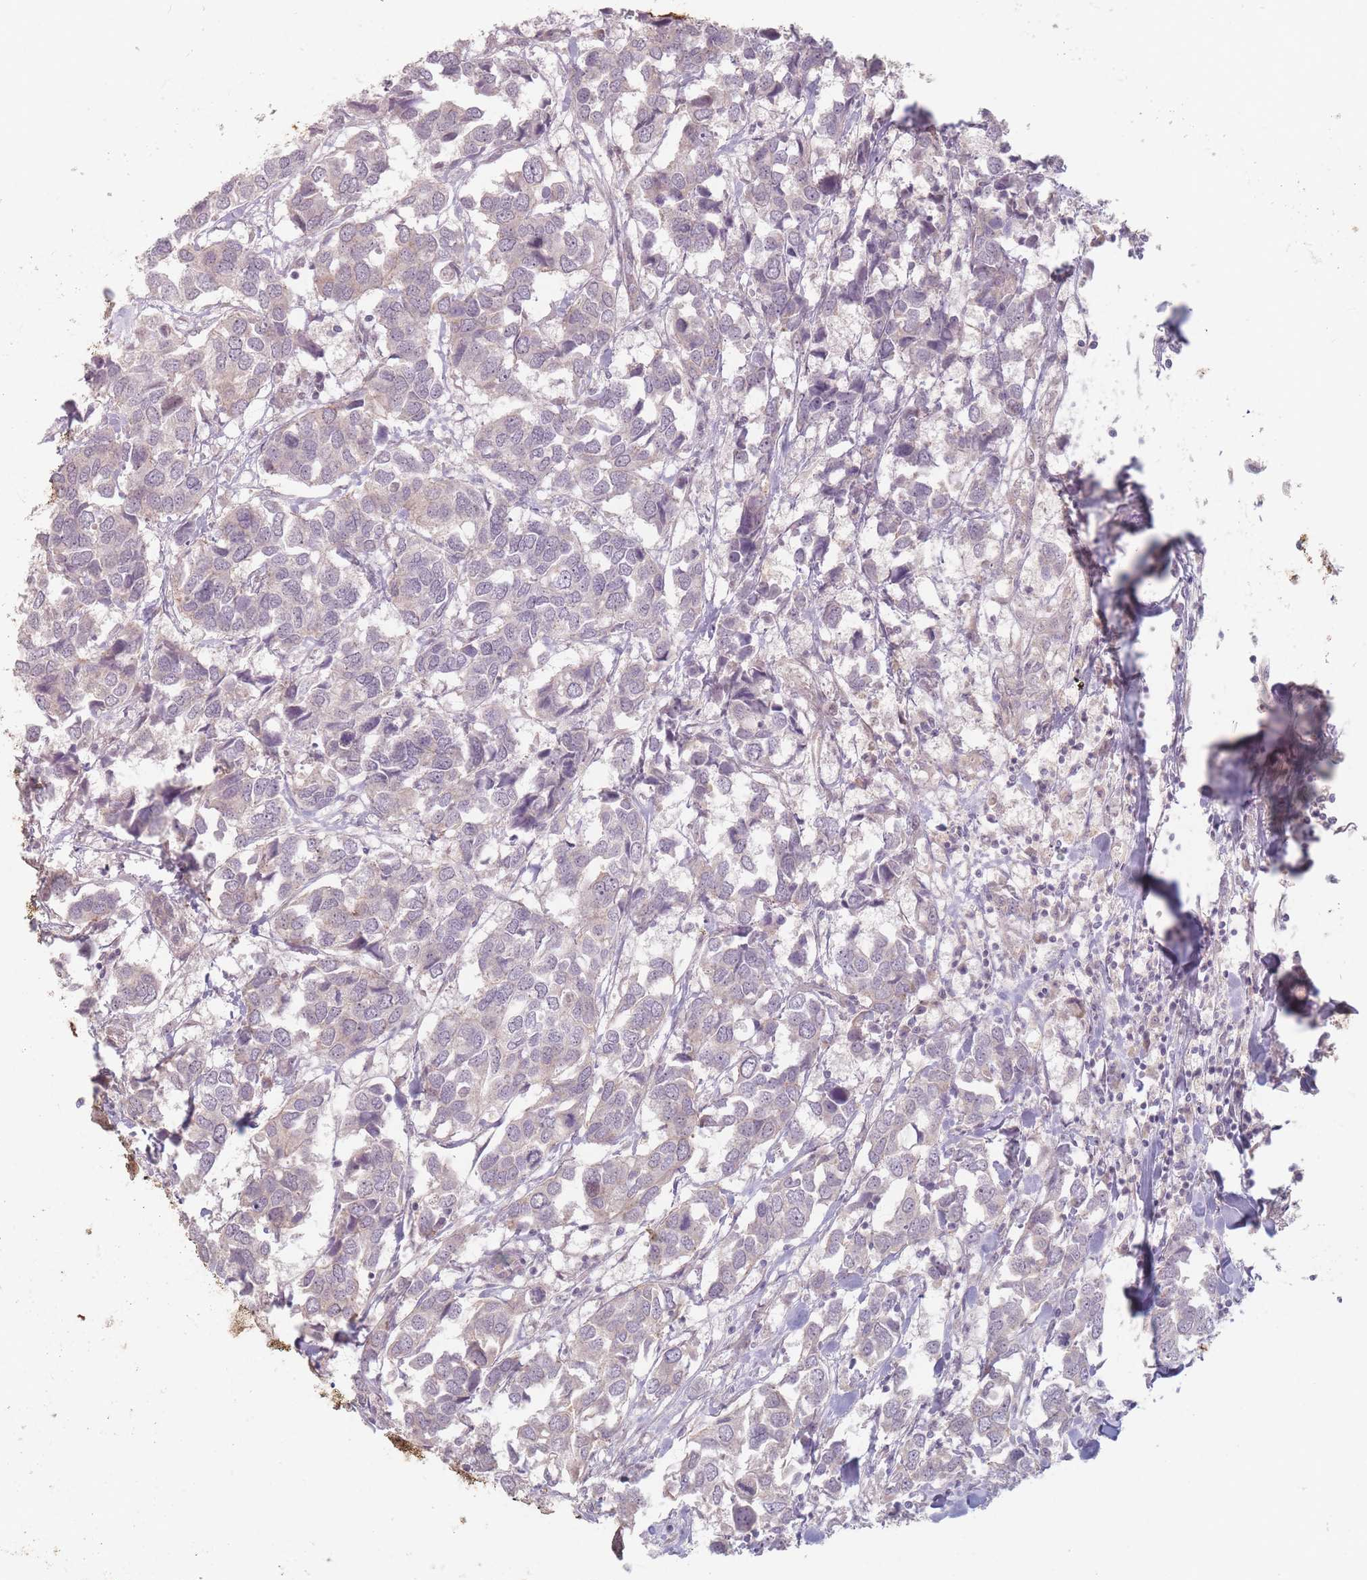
{"staining": {"intensity": "weak", "quantity": "25%-75%", "location": "cytoplasmic/membranous"}, "tissue": "breast cancer", "cell_type": "Tumor cells", "image_type": "cancer", "snomed": [{"axis": "morphology", "description": "Duct carcinoma"}, {"axis": "topography", "description": "Breast"}], "caption": "The photomicrograph shows a brown stain indicating the presence of a protein in the cytoplasmic/membranous of tumor cells in breast infiltrating ductal carcinoma.", "gene": "GABRA6", "patient": {"sex": "female", "age": 83}}